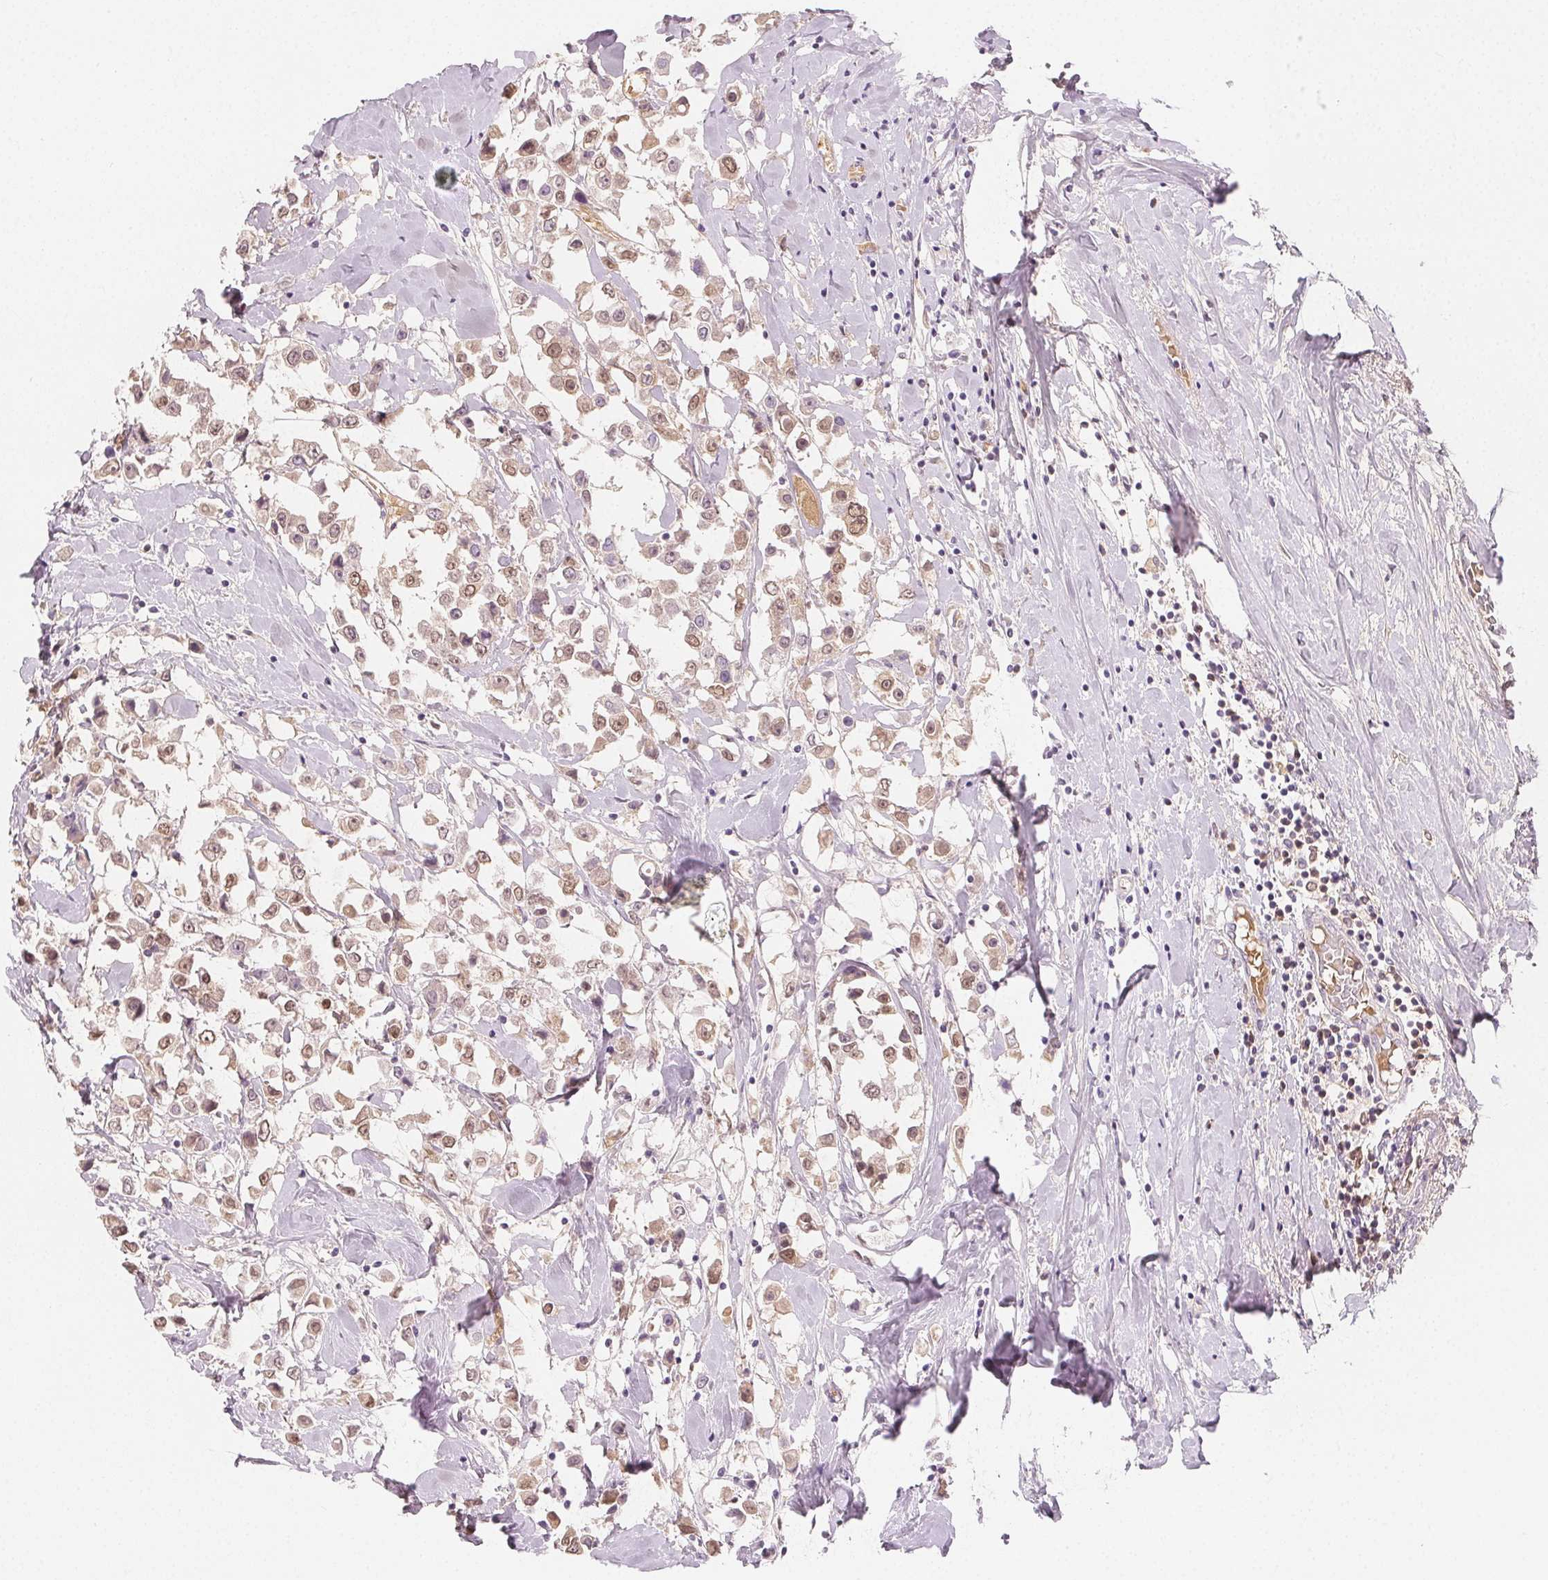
{"staining": {"intensity": "weak", "quantity": ">75%", "location": "cytoplasmic/membranous,nuclear"}, "tissue": "breast cancer", "cell_type": "Tumor cells", "image_type": "cancer", "snomed": [{"axis": "morphology", "description": "Duct carcinoma"}, {"axis": "topography", "description": "Breast"}], "caption": "Immunohistochemistry histopathology image of neoplastic tissue: human infiltrating ductal carcinoma (breast) stained using IHC reveals low levels of weak protein expression localized specifically in the cytoplasmic/membranous and nuclear of tumor cells, appearing as a cytoplasmic/membranous and nuclear brown color.", "gene": "AFM", "patient": {"sex": "female", "age": 61}}